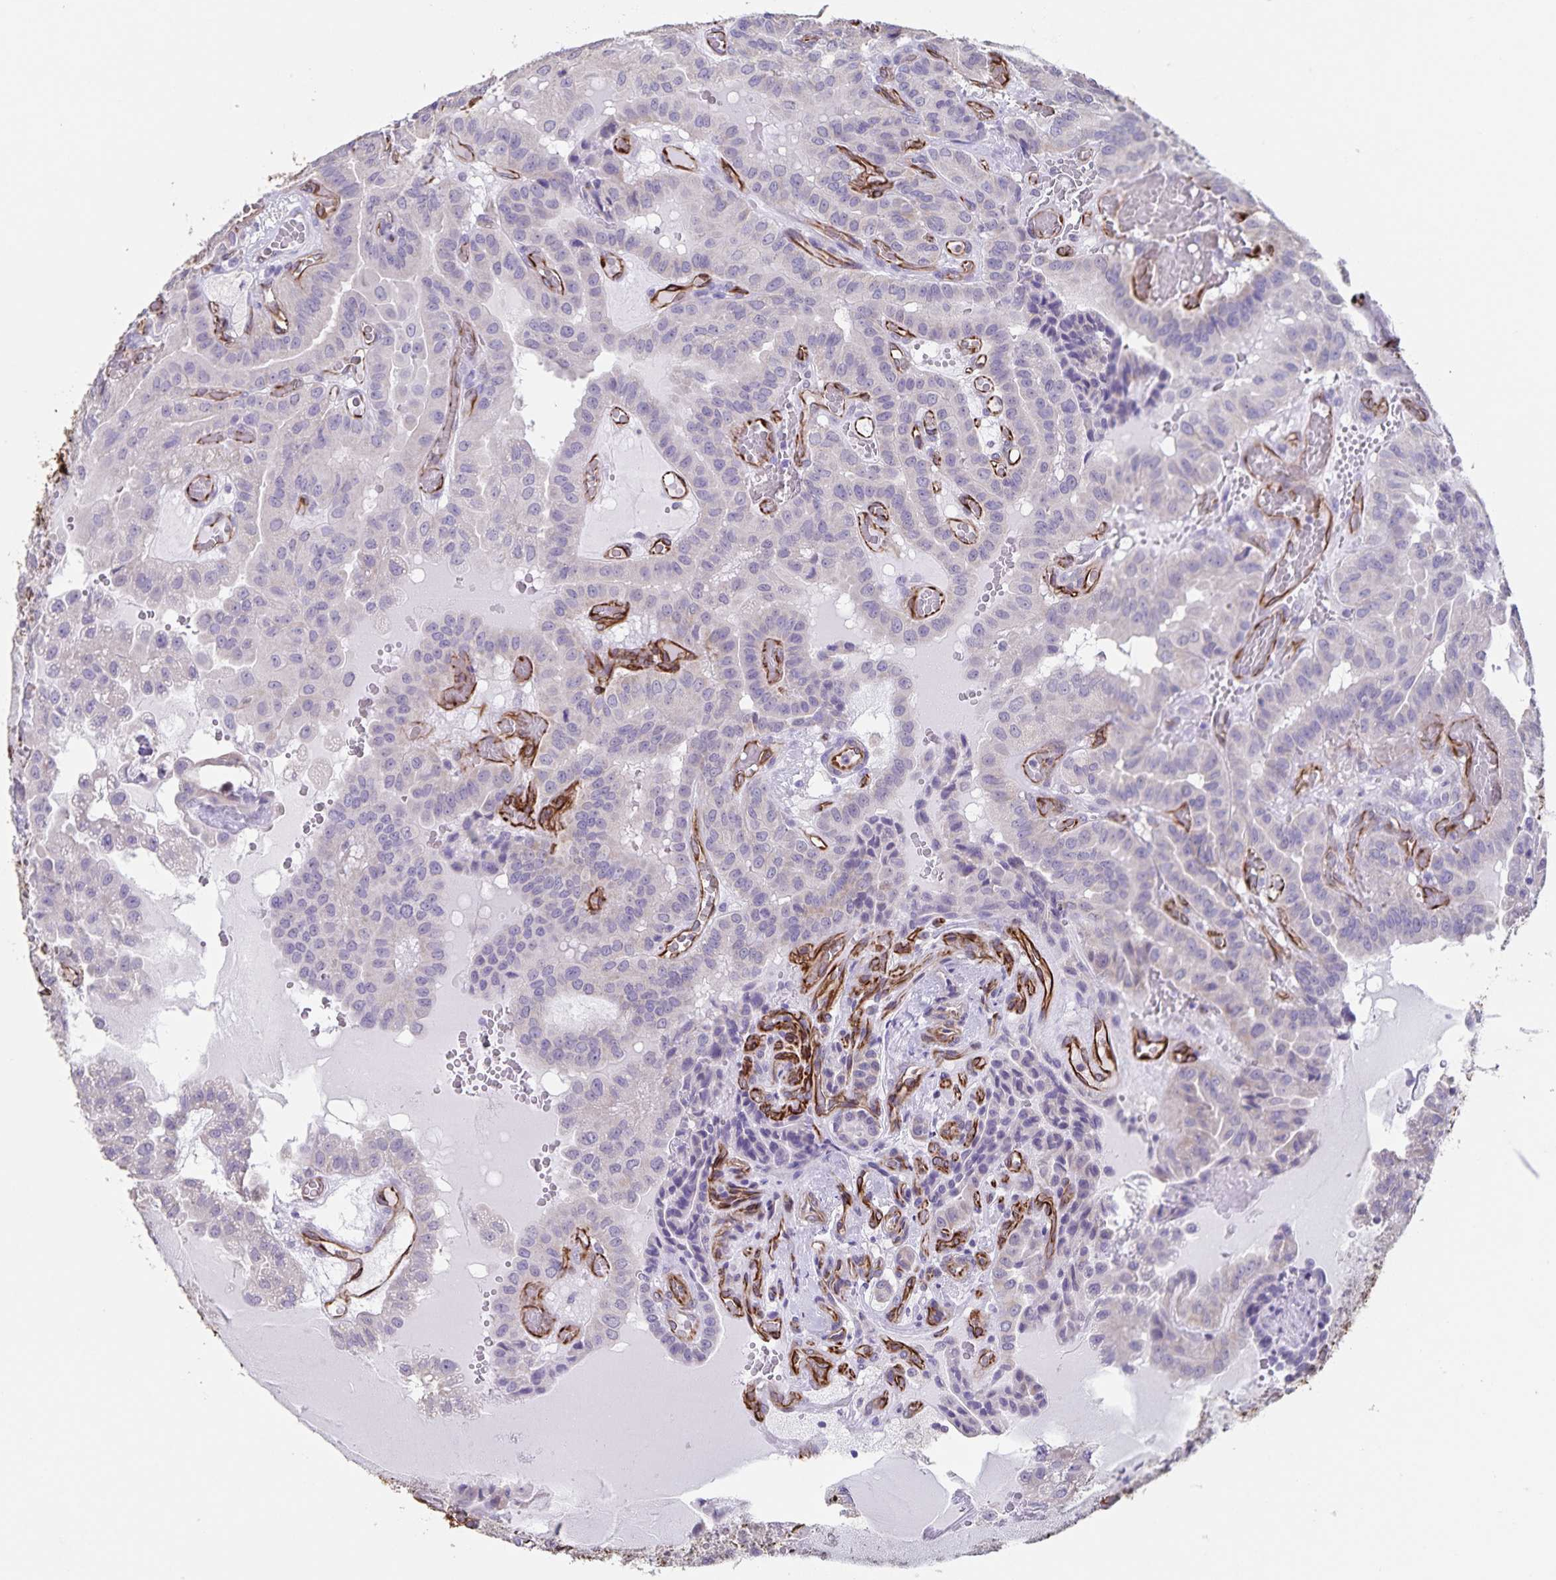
{"staining": {"intensity": "negative", "quantity": "none", "location": "none"}, "tissue": "thyroid cancer", "cell_type": "Tumor cells", "image_type": "cancer", "snomed": [{"axis": "morphology", "description": "Papillary adenocarcinoma, NOS"}, {"axis": "morphology", "description": "Papillary adenoma metastatic"}, {"axis": "topography", "description": "Thyroid gland"}], "caption": "Tumor cells are negative for protein expression in human thyroid cancer (papillary adenocarcinoma). Brightfield microscopy of immunohistochemistry (IHC) stained with DAB (3,3'-diaminobenzidine) (brown) and hematoxylin (blue), captured at high magnification.", "gene": "SYNM", "patient": {"sex": "male", "age": 87}}